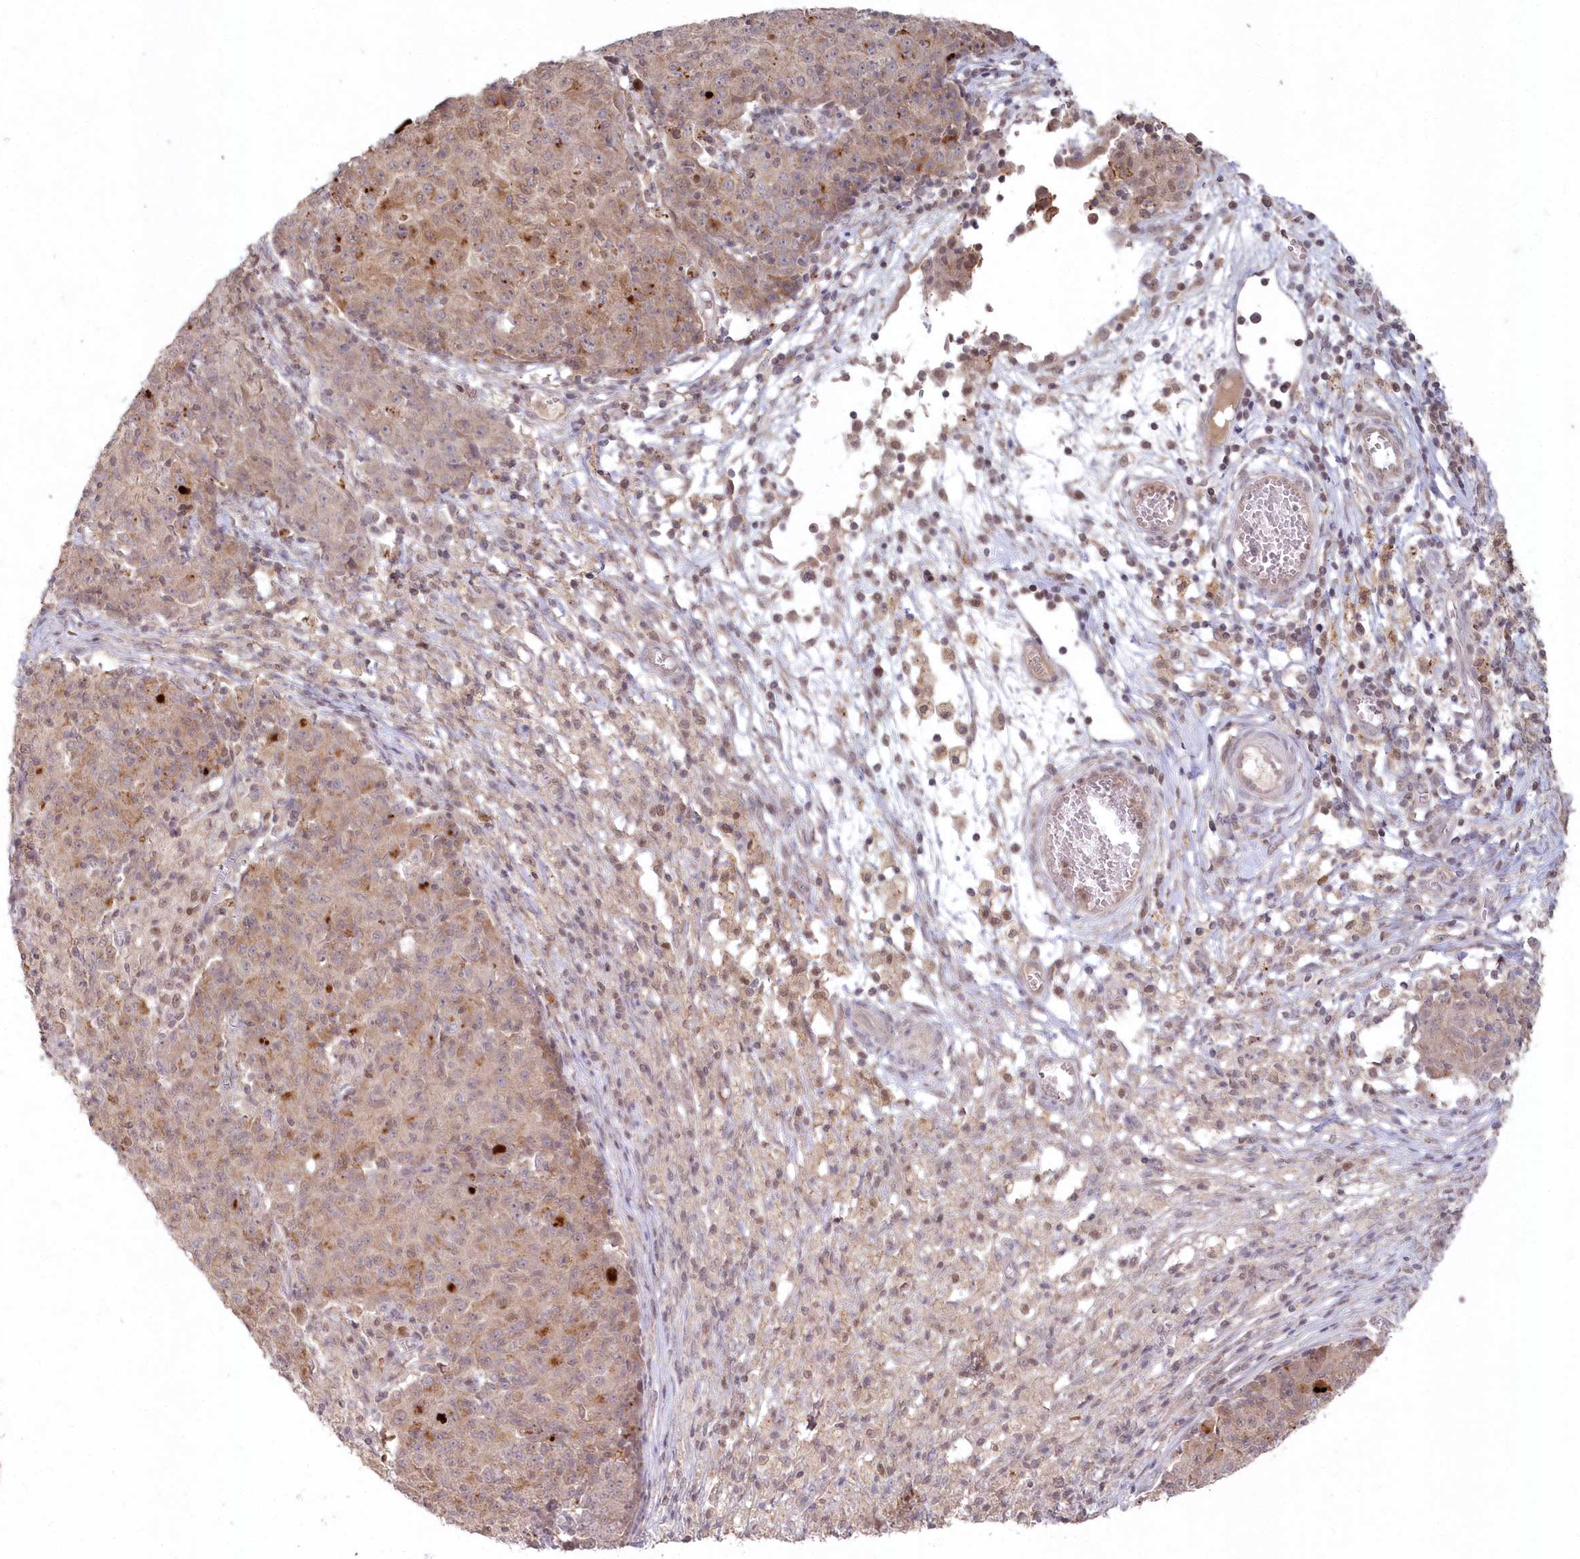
{"staining": {"intensity": "moderate", "quantity": "25%-75%", "location": "cytoplasmic/membranous"}, "tissue": "ovarian cancer", "cell_type": "Tumor cells", "image_type": "cancer", "snomed": [{"axis": "morphology", "description": "Carcinoma, endometroid"}, {"axis": "topography", "description": "Ovary"}], "caption": "An immunohistochemistry (IHC) image of neoplastic tissue is shown. Protein staining in brown labels moderate cytoplasmic/membranous positivity in endometroid carcinoma (ovarian) within tumor cells.", "gene": "ASCC1", "patient": {"sex": "female", "age": 42}}